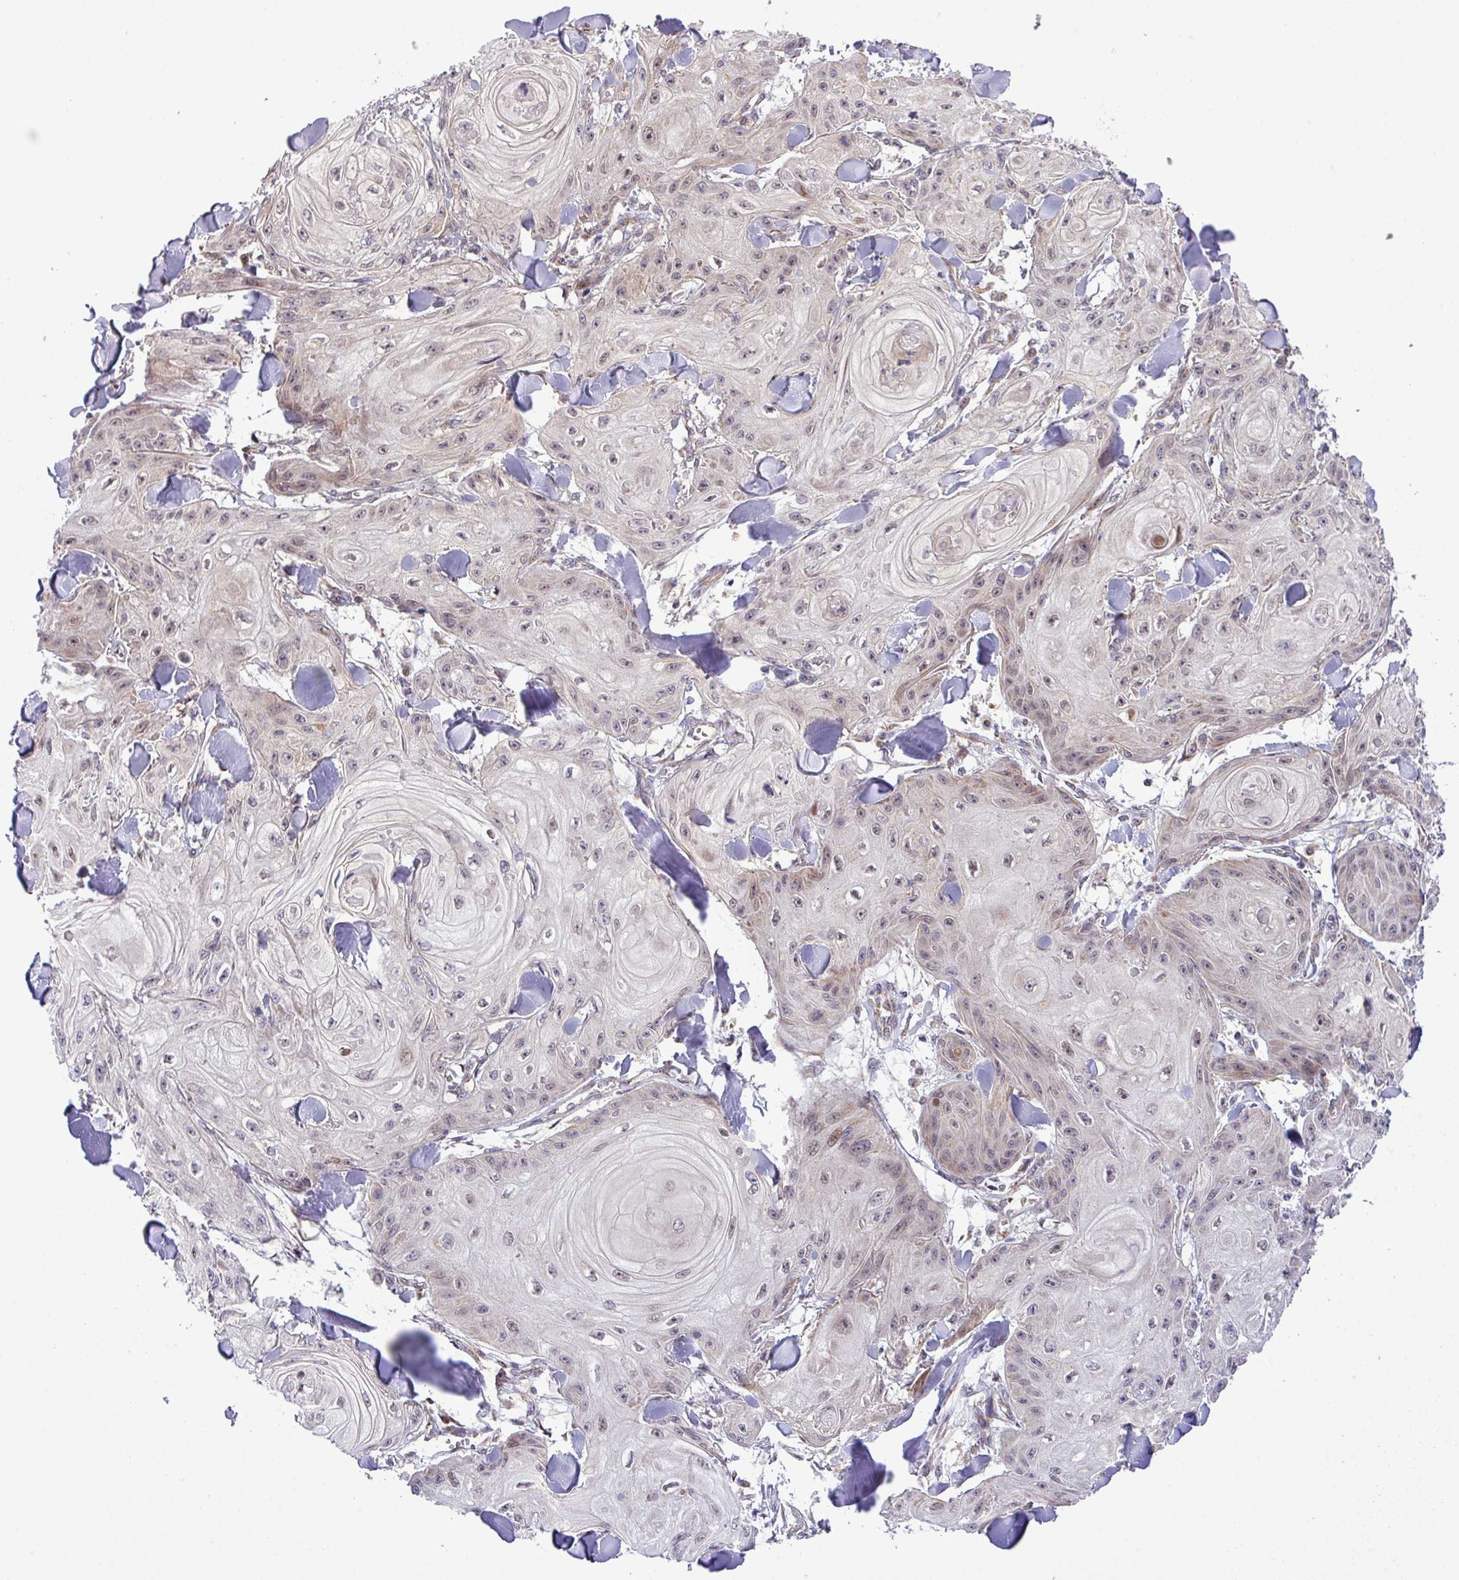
{"staining": {"intensity": "weak", "quantity": "25%-75%", "location": "nuclear"}, "tissue": "skin cancer", "cell_type": "Tumor cells", "image_type": "cancer", "snomed": [{"axis": "morphology", "description": "Squamous cell carcinoma, NOS"}, {"axis": "topography", "description": "Skin"}], "caption": "Skin cancer (squamous cell carcinoma) was stained to show a protein in brown. There is low levels of weak nuclear expression in approximately 25%-75% of tumor cells. (Stains: DAB in brown, nuclei in blue, Microscopy: brightfield microscopy at high magnification).", "gene": "B3GNT9", "patient": {"sex": "male", "age": 74}}